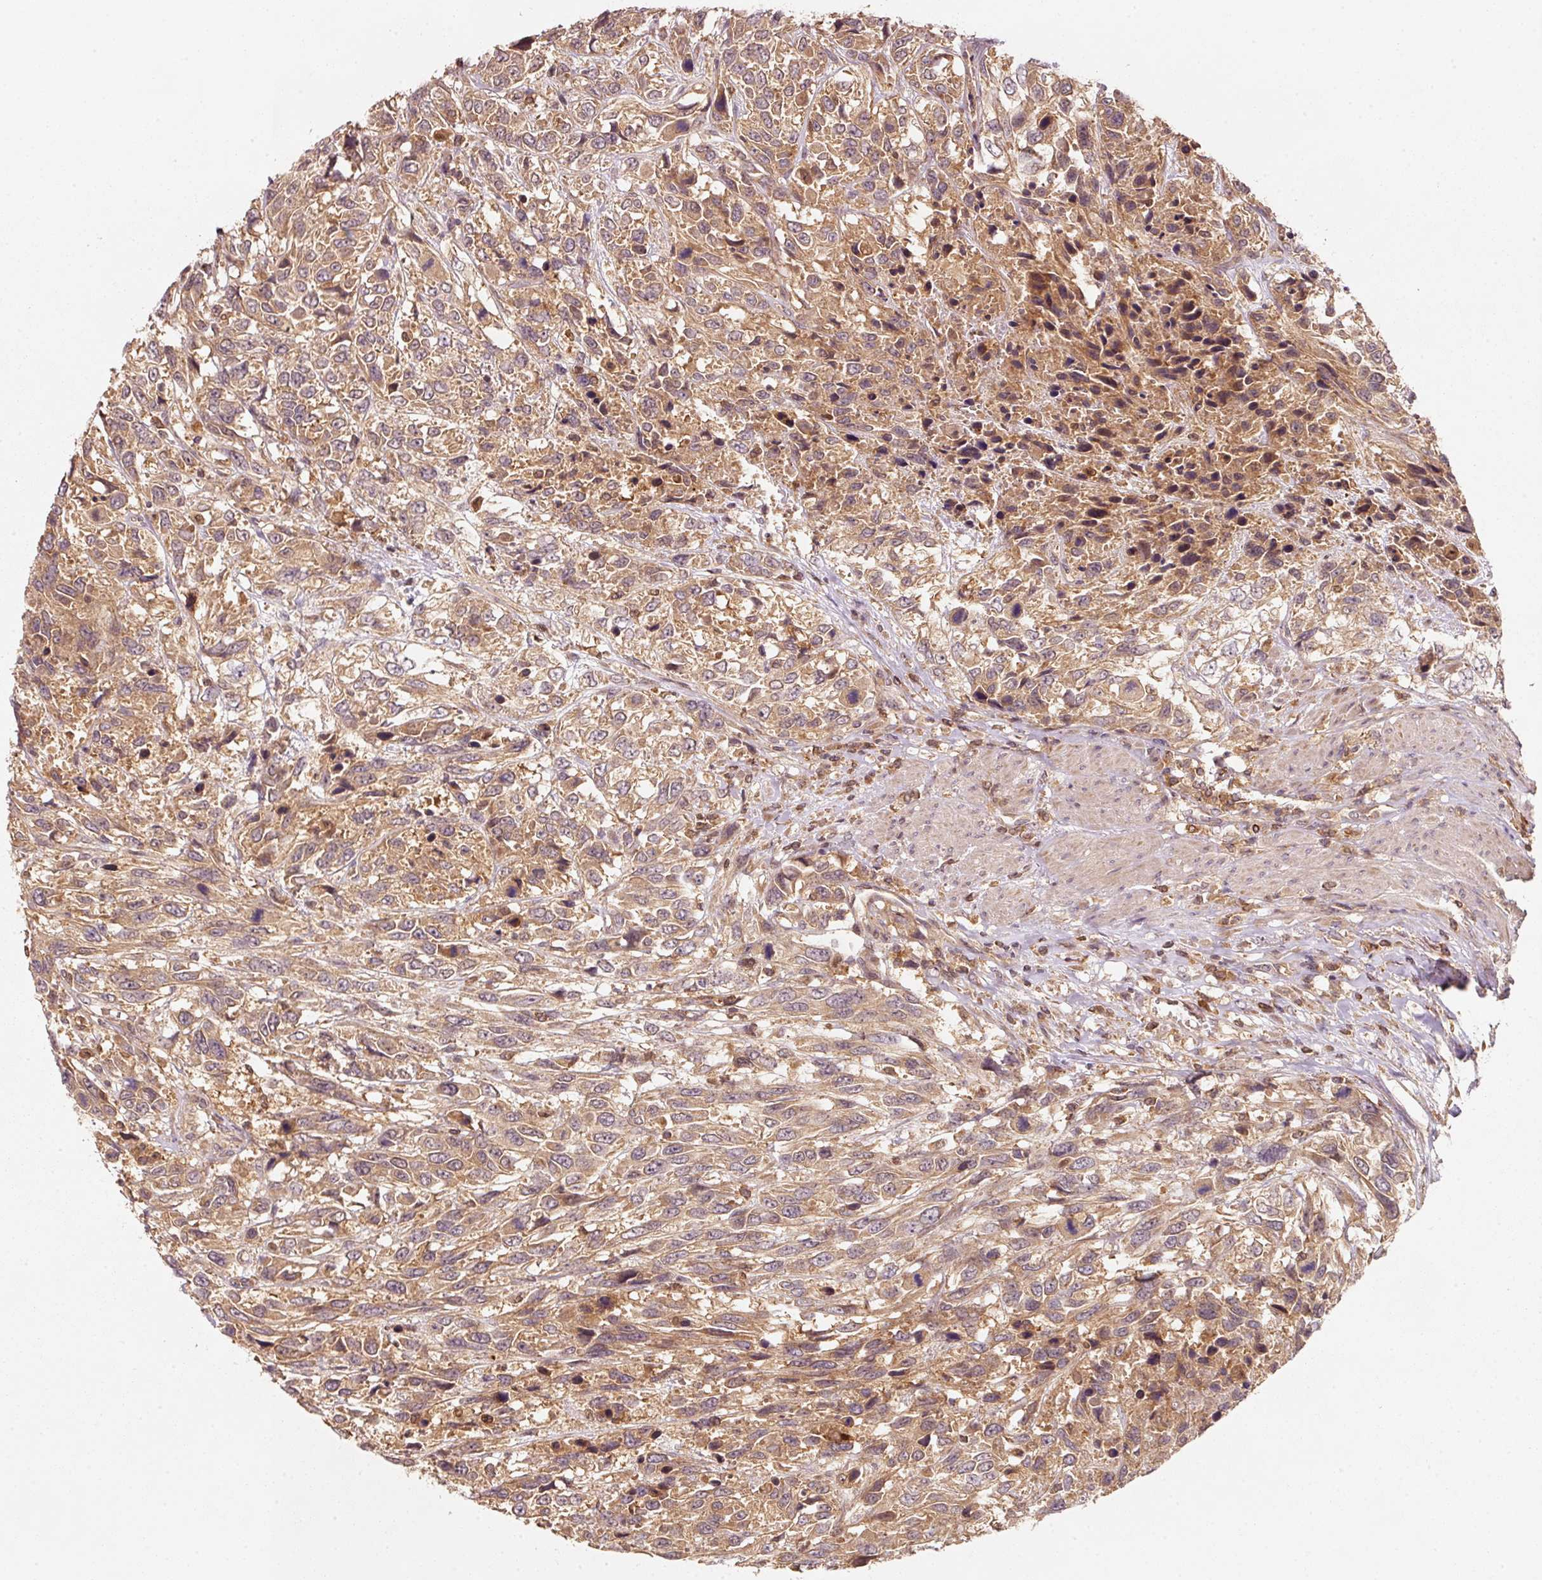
{"staining": {"intensity": "moderate", "quantity": ">75%", "location": "cytoplasmic/membranous"}, "tissue": "urothelial cancer", "cell_type": "Tumor cells", "image_type": "cancer", "snomed": [{"axis": "morphology", "description": "Urothelial carcinoma, High grade"}, {"axis": "topography", "description": "Urinary bladder"}], "caption": "Protein expression analysis of human urothelial cancer reveals moderate cytoplasmic/membranous staining in about >75% of tumor cells. Nuclei are stained in blue.", "gene": "RRAS2", "patient": {"sex": "female", "age": 70}}